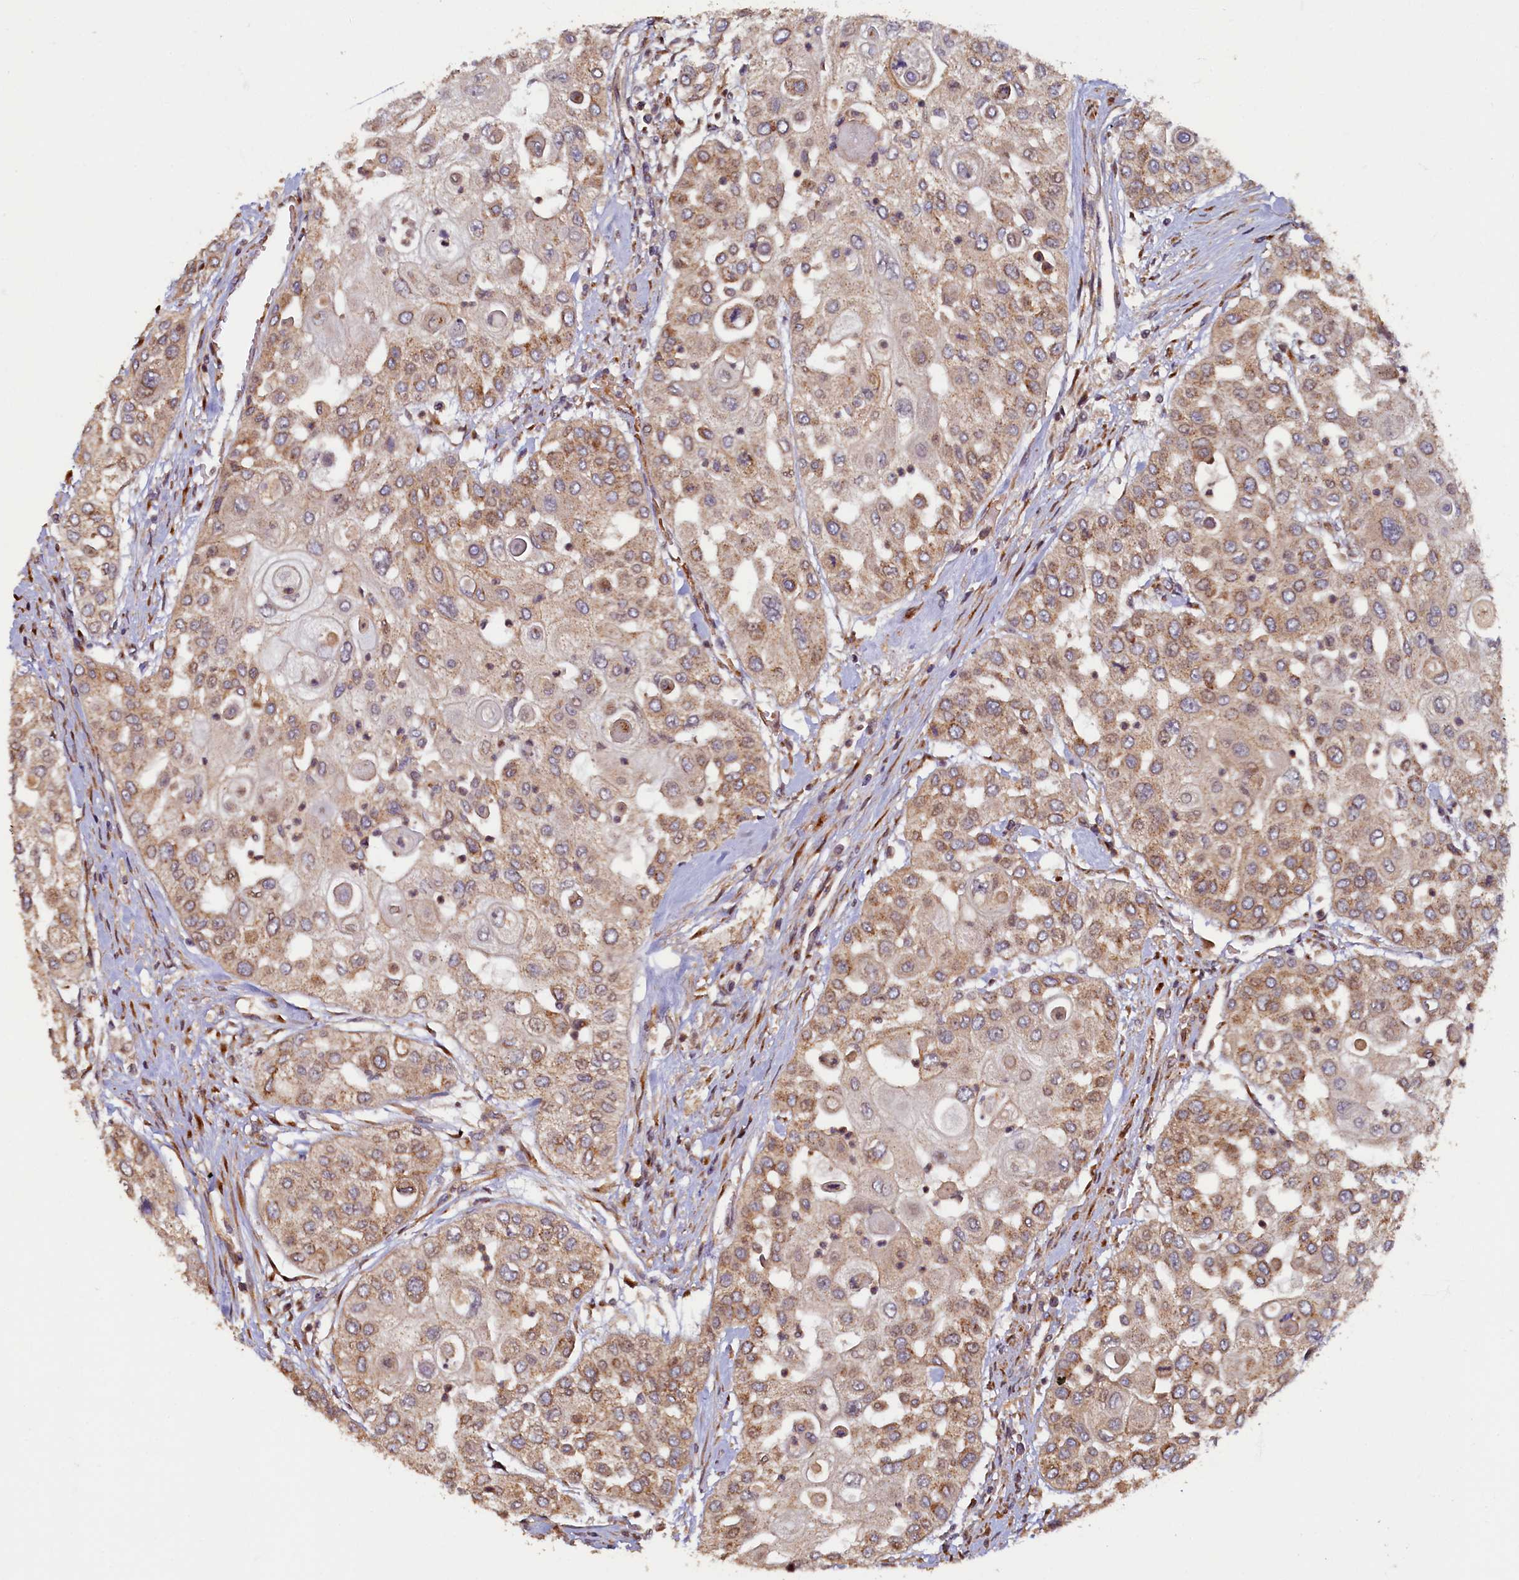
{"staining": {"intensity": "moderate", "quantity": ">75%", "location": "cytoplasmic/membranous"}, "tissue": "urothelial cancer", "cell_type": "Tumor cells", "image_type": "cancer", "snomed": [{"axis": "morphology", "description": "Urothelial carcinoma, High grade"}, {"axis": "topography", "description": "Urinary bladder"}], "caption": "Brown immunohistochemical staining in human high-grade urothelial carcinoma demonstrates moderate cytoplasmic/membranous staining in about >75% of tumor cells.", "gene": "TMEM181", "patient": {"sex": "female", "age": 79}}